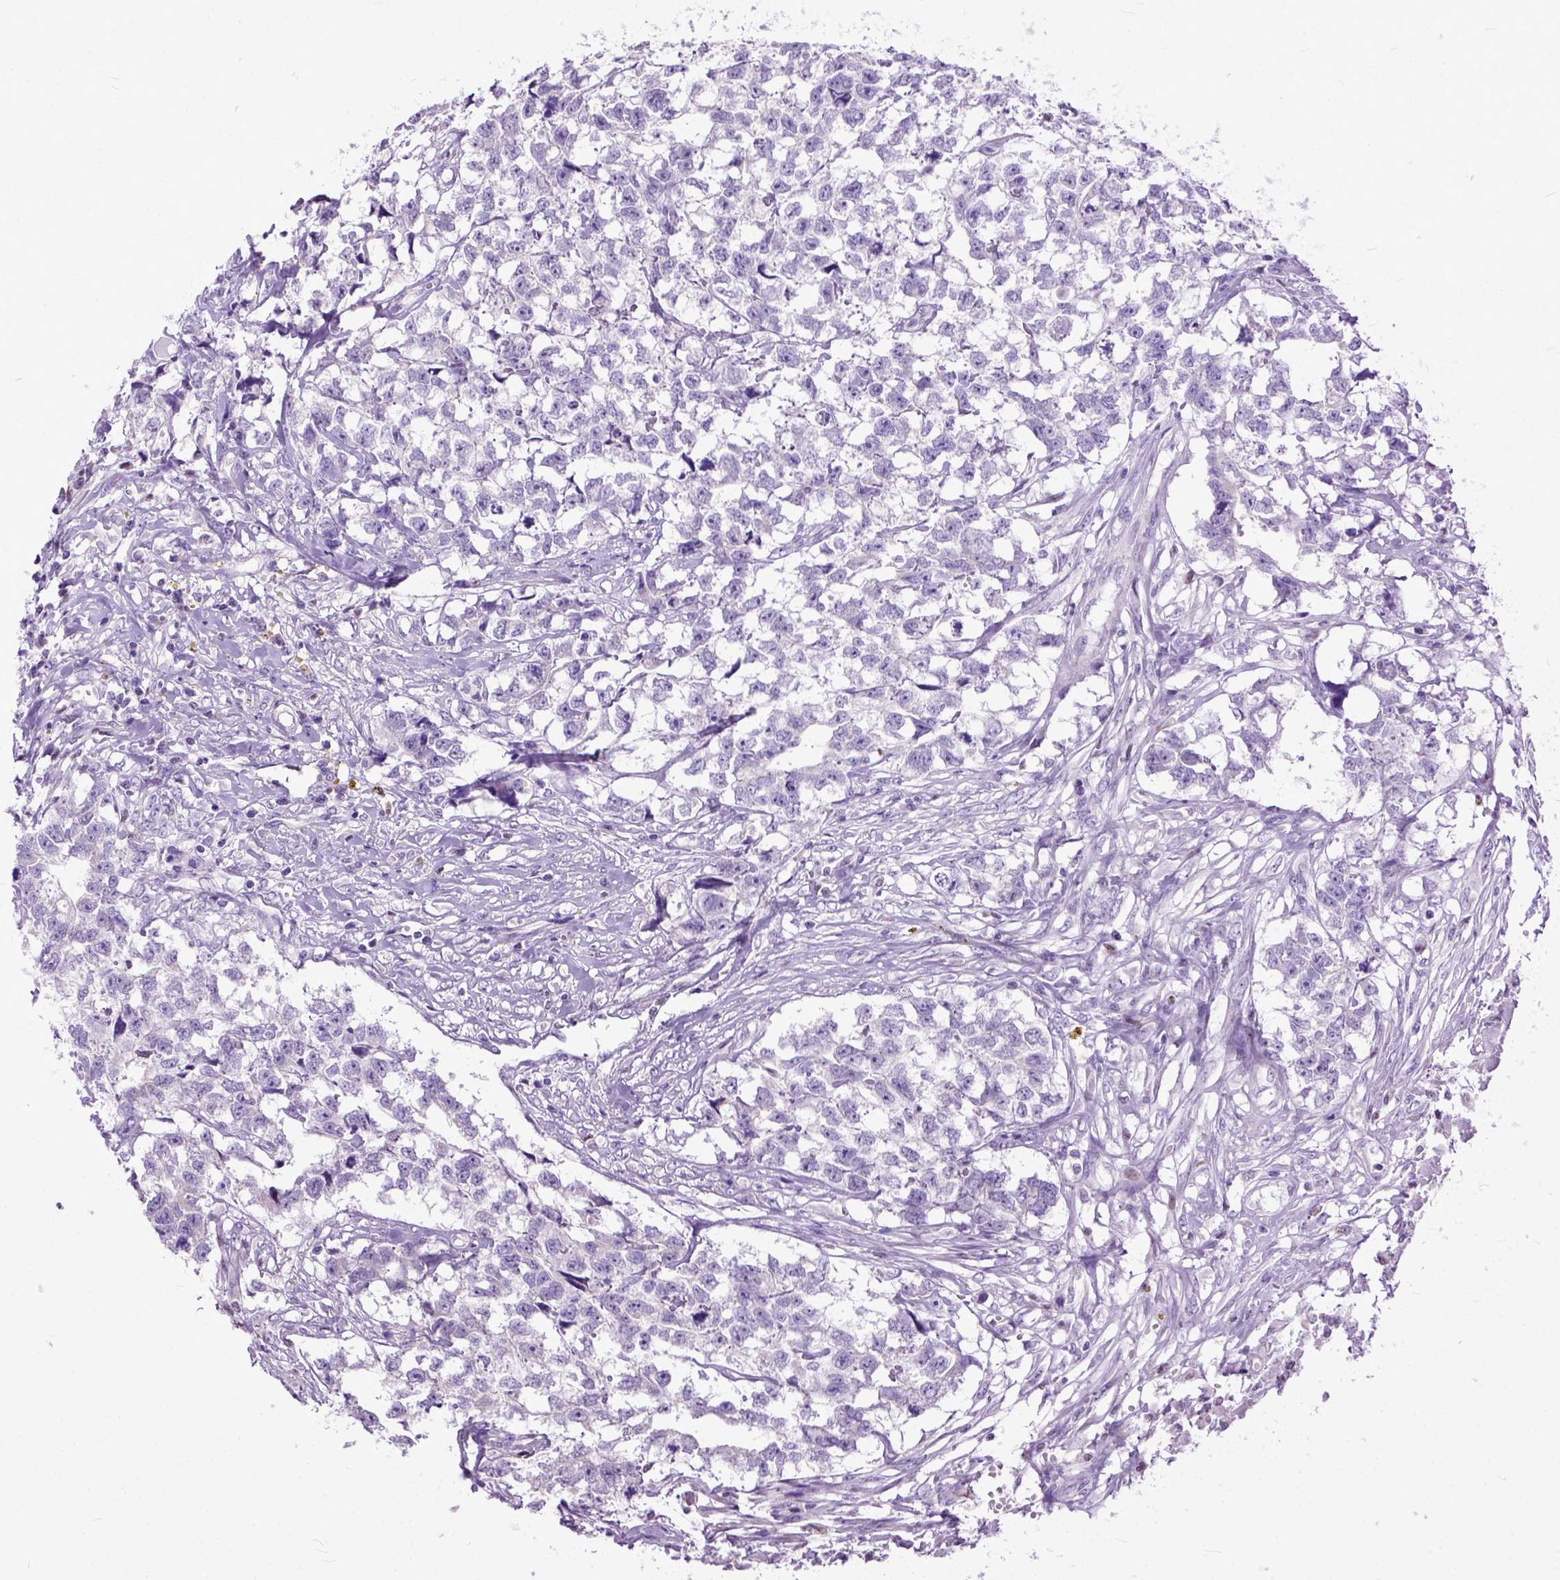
{"staining": {"intensity": "negative", "quantity": "none", "location": "none"}, "tissue": "testis cancer", "cell_type": "Tumor cells", "image_type": "cancer", "snomed": [{"axis": "morphology", "description": "Carcinoma, Embryonal, NOS"}, {"axis": "morphology", "description": "Teratoma, malignant, NOS"}, {"axis": "topography", "description": "Testis"}], "caption": "A histopathology image of testis cancer stained for a protein shows no brown staining in tumor cells.", "gene": "CRB1", "patient": {"sex": "male", "age": 44}}